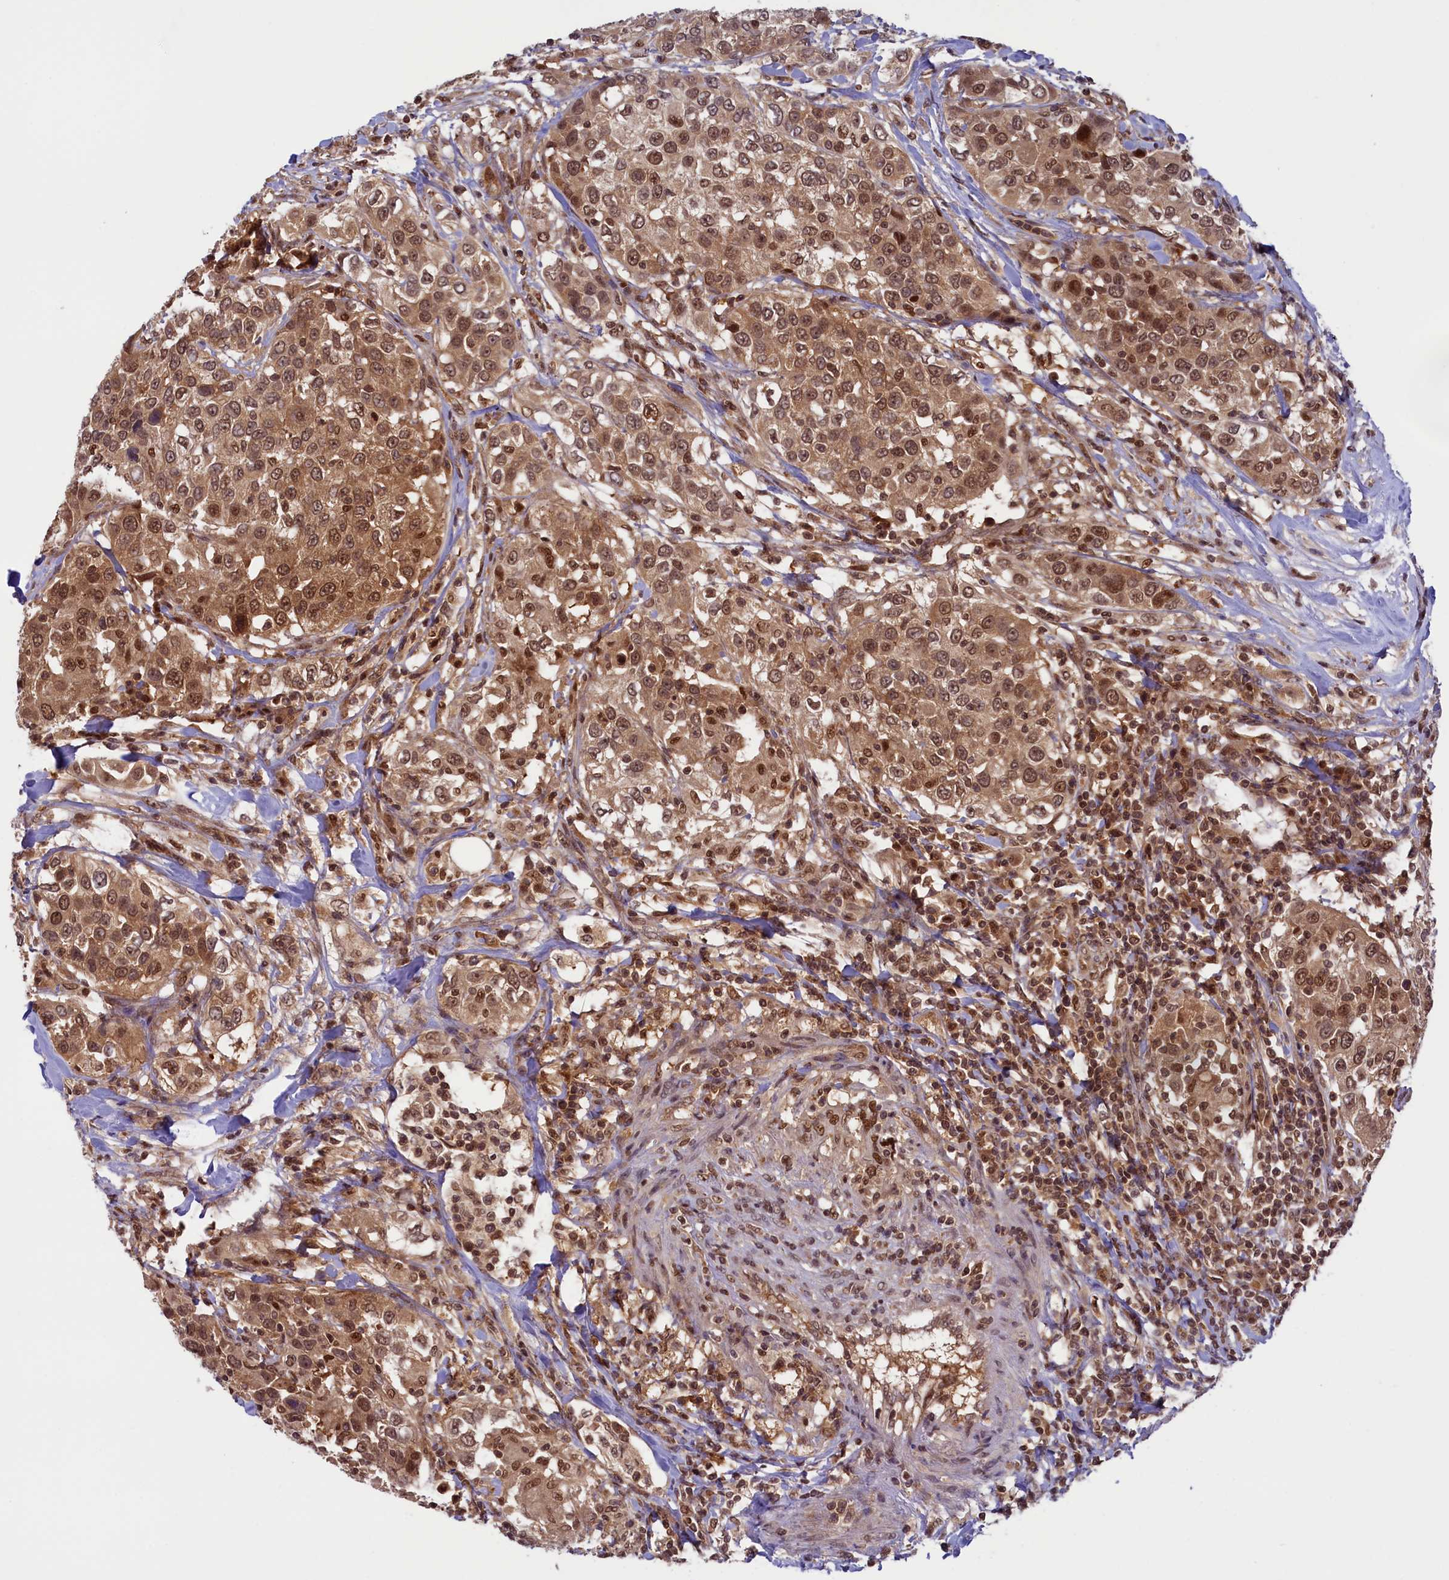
{"staining": {"intensity": "strong", "quantity": ">75%", "location": "cytoplasmic/membranous,nuclear"}, "tissue": "urothelial cancer", "cell_type": "Tumor cells", "image_type": "cancer", "snomed": [{"axis": "morphology", "description": "Urothelial carcinoma, High grade"}, {"axis": "topography", "description": "Urinary bladder"}], "caption": "Urothelial cancer was stained to show a protein in brown. There is high levels of strong cytoplasmic/membranous and nuclear expression in about >75% of tumor cells.", "gene": "SLC7A6OS", "patient": {"sex": "female", "age": 80}}